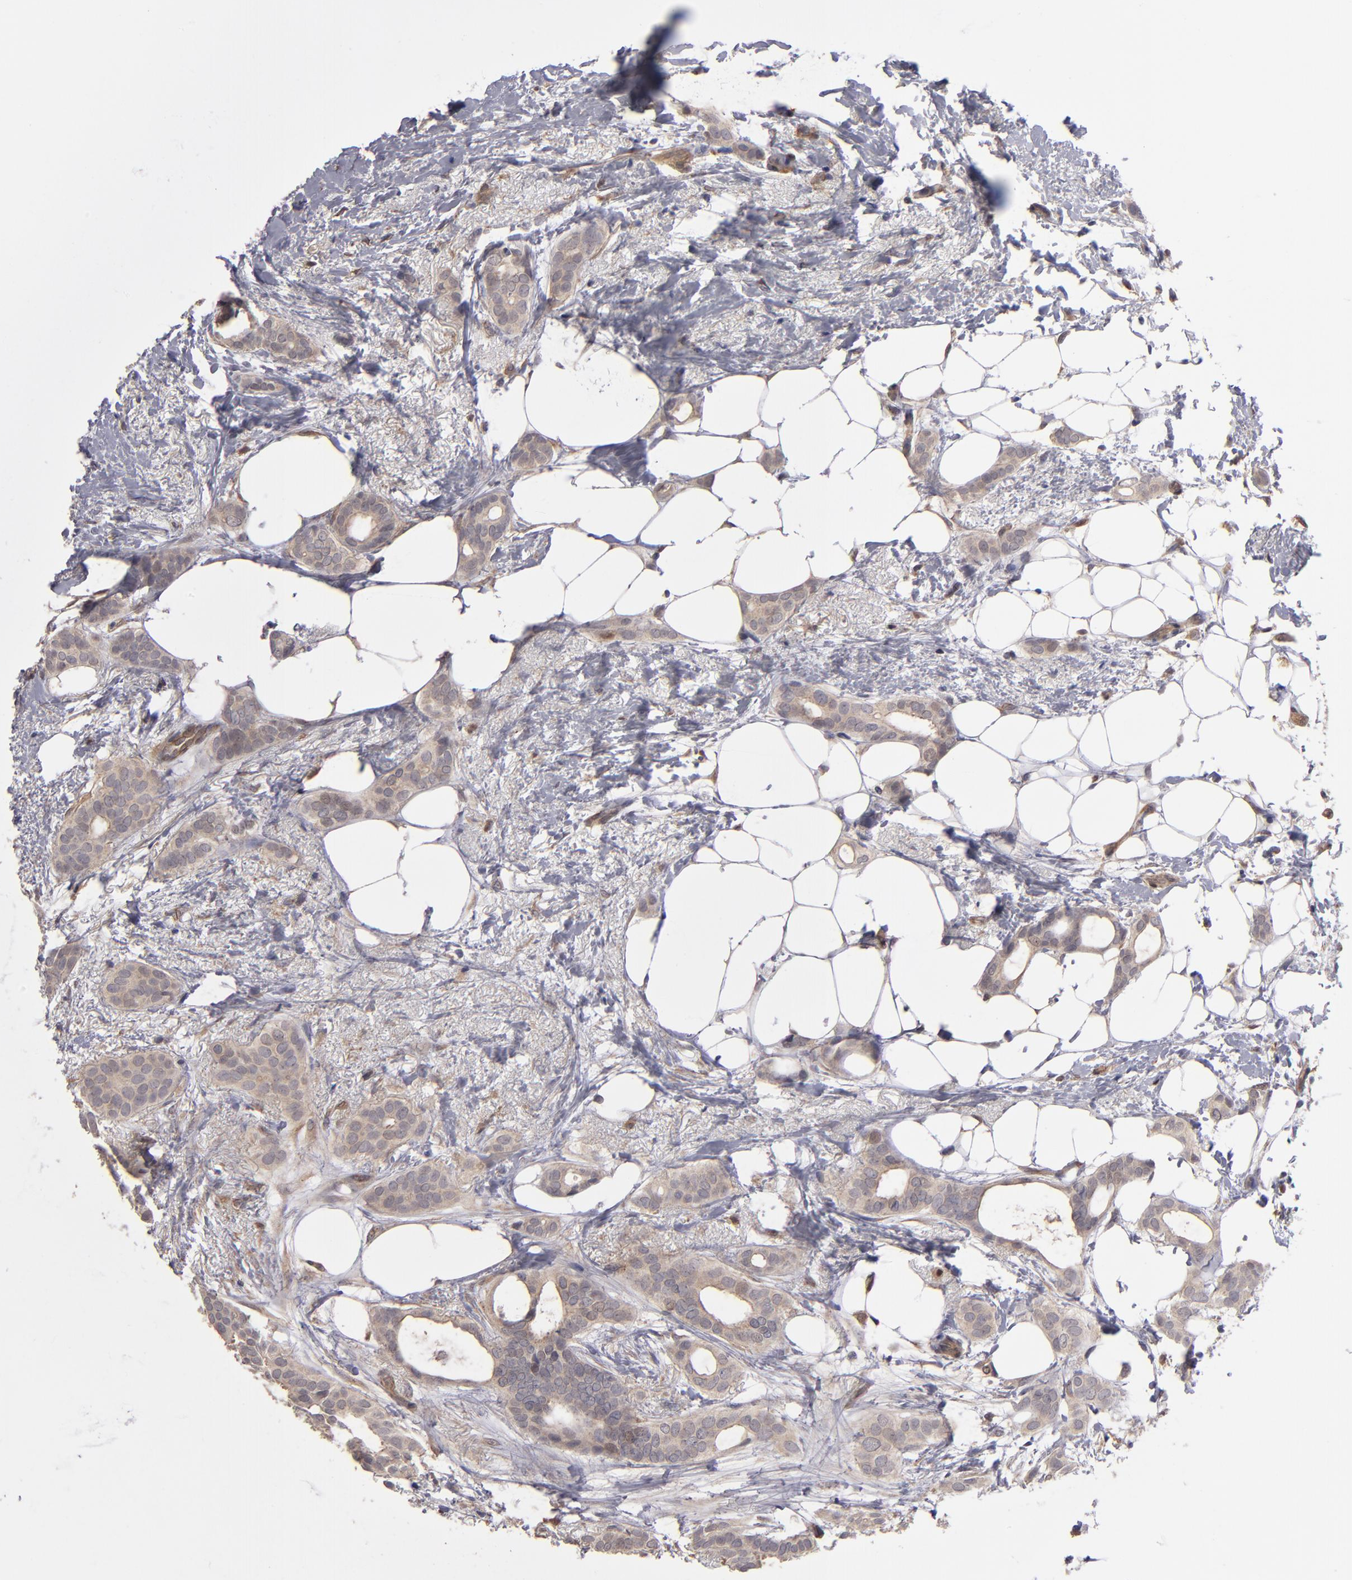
{"staining": {"intensity": "weak", "quantity": ">75%", "location": "cytoplasmic/membranous"}, "tissue": "breast cancer", "cell_type": "Tumor cells", "image_type": "cancer", "snomed": [{"axis": "morphology", "description": "Duct carcinoma"}, {"axis": "topography", "description": "Breast"}], "caption": "Immunohistochemical staining of breast infiltrating ductal carcinoma demonstrates weak cytoplasmic/membranous protein staining in about >75% of tumor cells.", "gene": "NDRG2", "patient": {"sex": "female", "age": 54}}